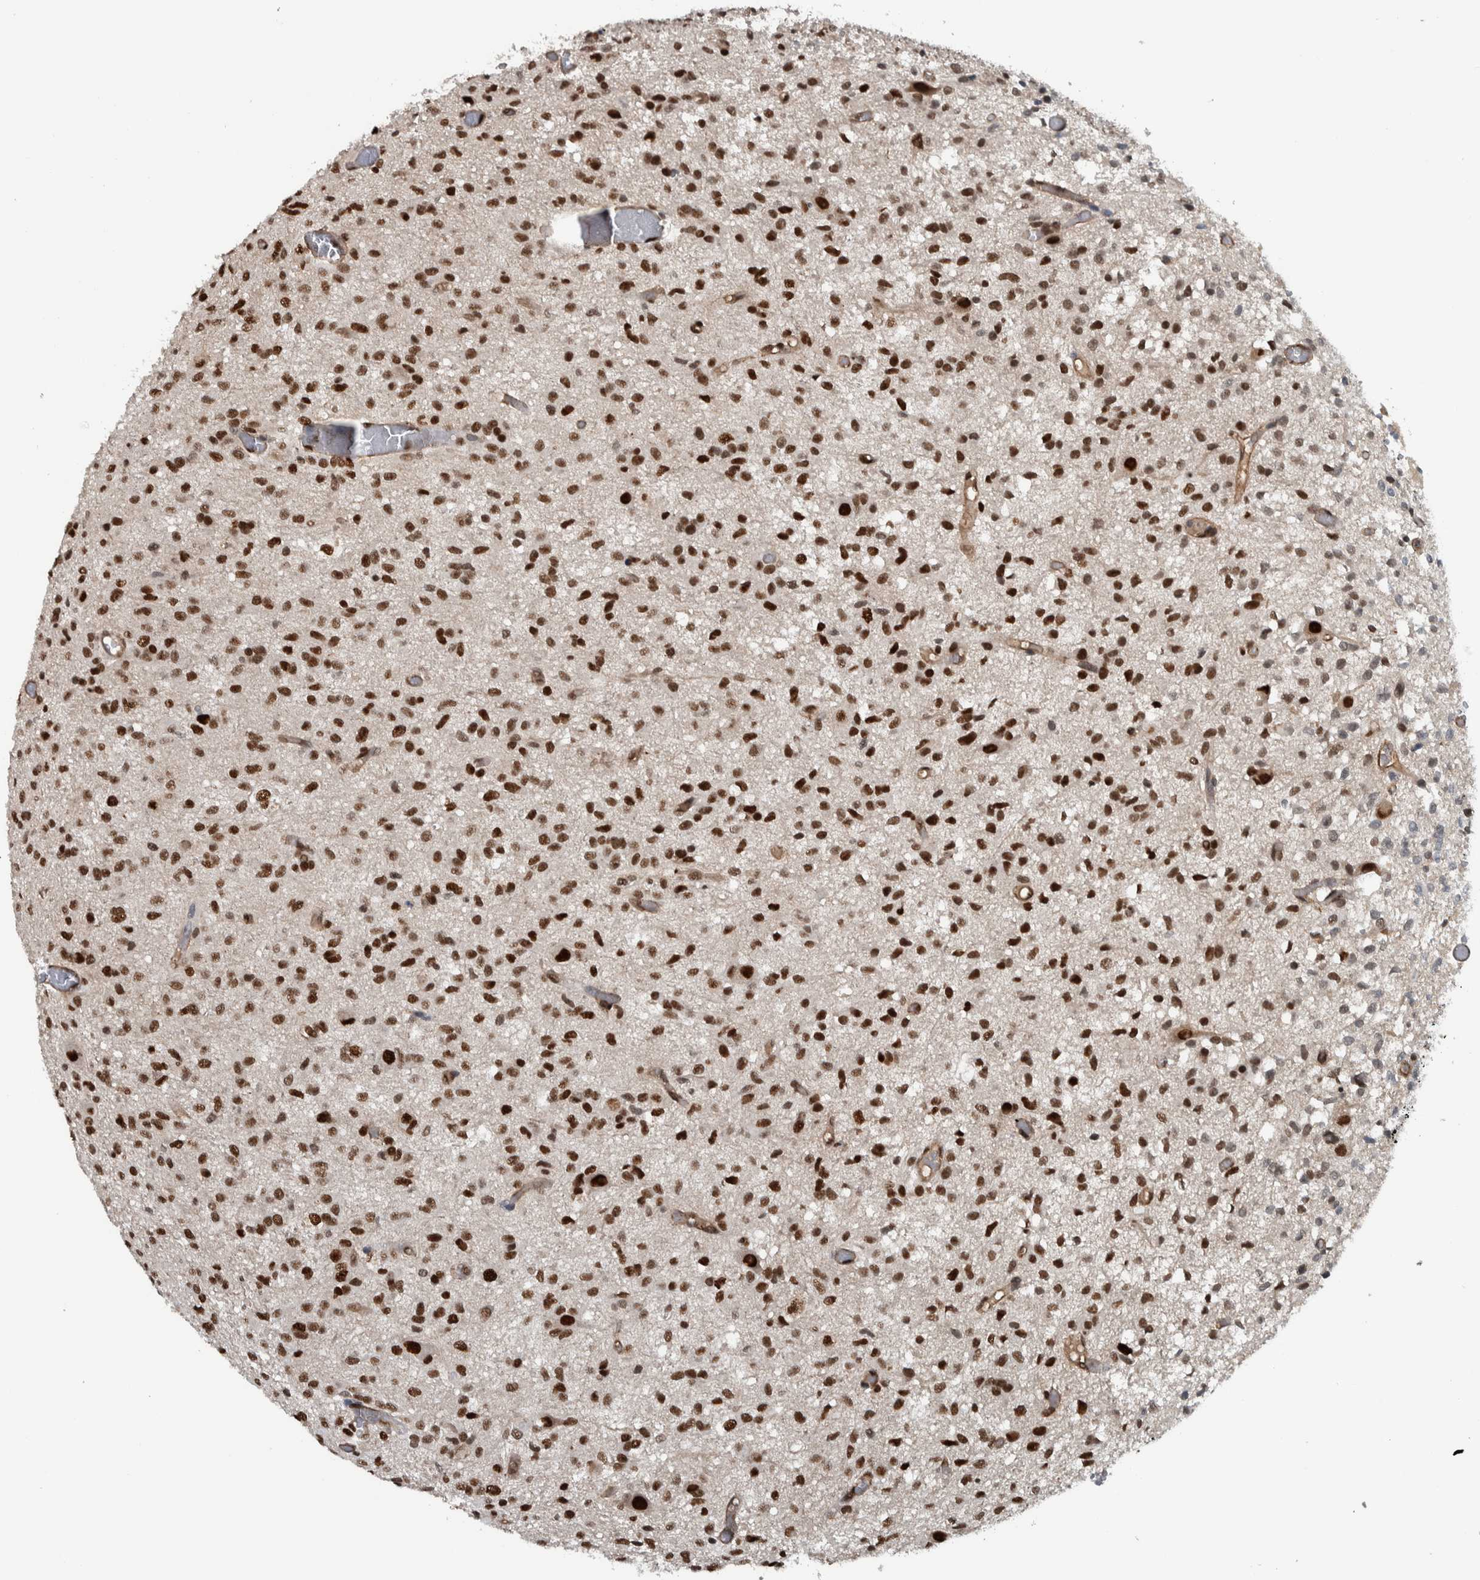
{"staining": {"intensity": "strong", "quantity": ">75%", "location": "nuclear"}, "tissue": "glioma", "cell_type": "Tumor cells", "image_type": "cancer", "snomed": [{"axis": "morphology", "description": "Glioma, malignant, High grade"}, {"axis": "topography", "description": "Brain"}], "caption": "Glioma stained with IHC exhibits strong nuclear positivity in approximately >75% of tumor cells. (Brightfield microscopy of DAB IHC at high magnification).", "gene": "FAM135B", "patient": {"sex": "female", "age": 59}}